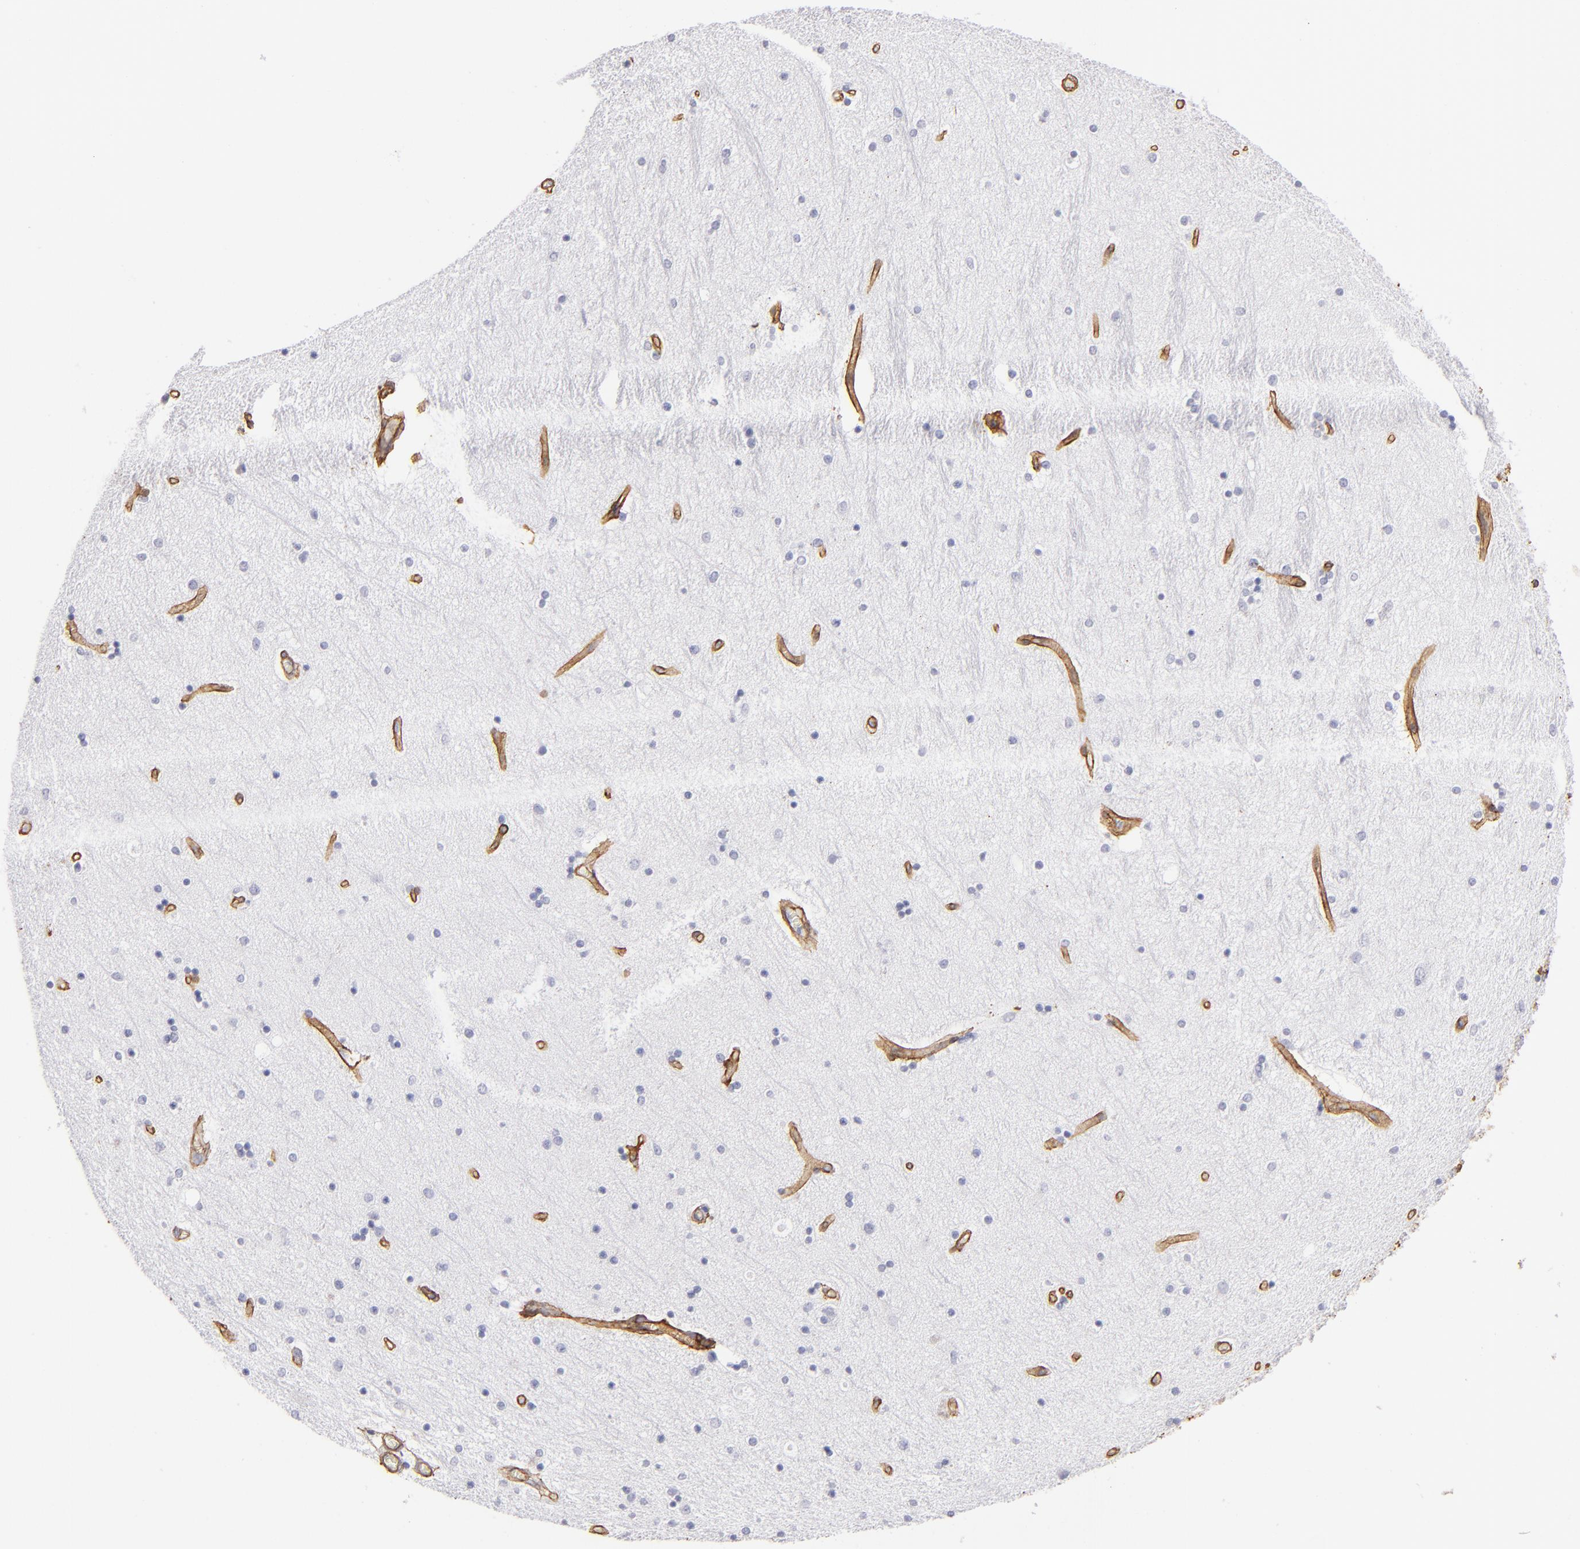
{"staining": {"intensity": "negative", "quantity": "none", "location": "none"}, "tissue": "hippocampus", "cell_type": "Glial cells", "image_type": "normal", "snomed": [{"axis": "morphology", "description": "Normal tissue, NOS"}, {"axis": "topography", "description": "Hippocampus"}], "caption": "Hippocampus was stained to show a protein in brown. There is no significant expression in glial cells. Nuclei are stained in blue.", "gene": "LAMC1", "patient": {"sex": "female", "age": 54}}